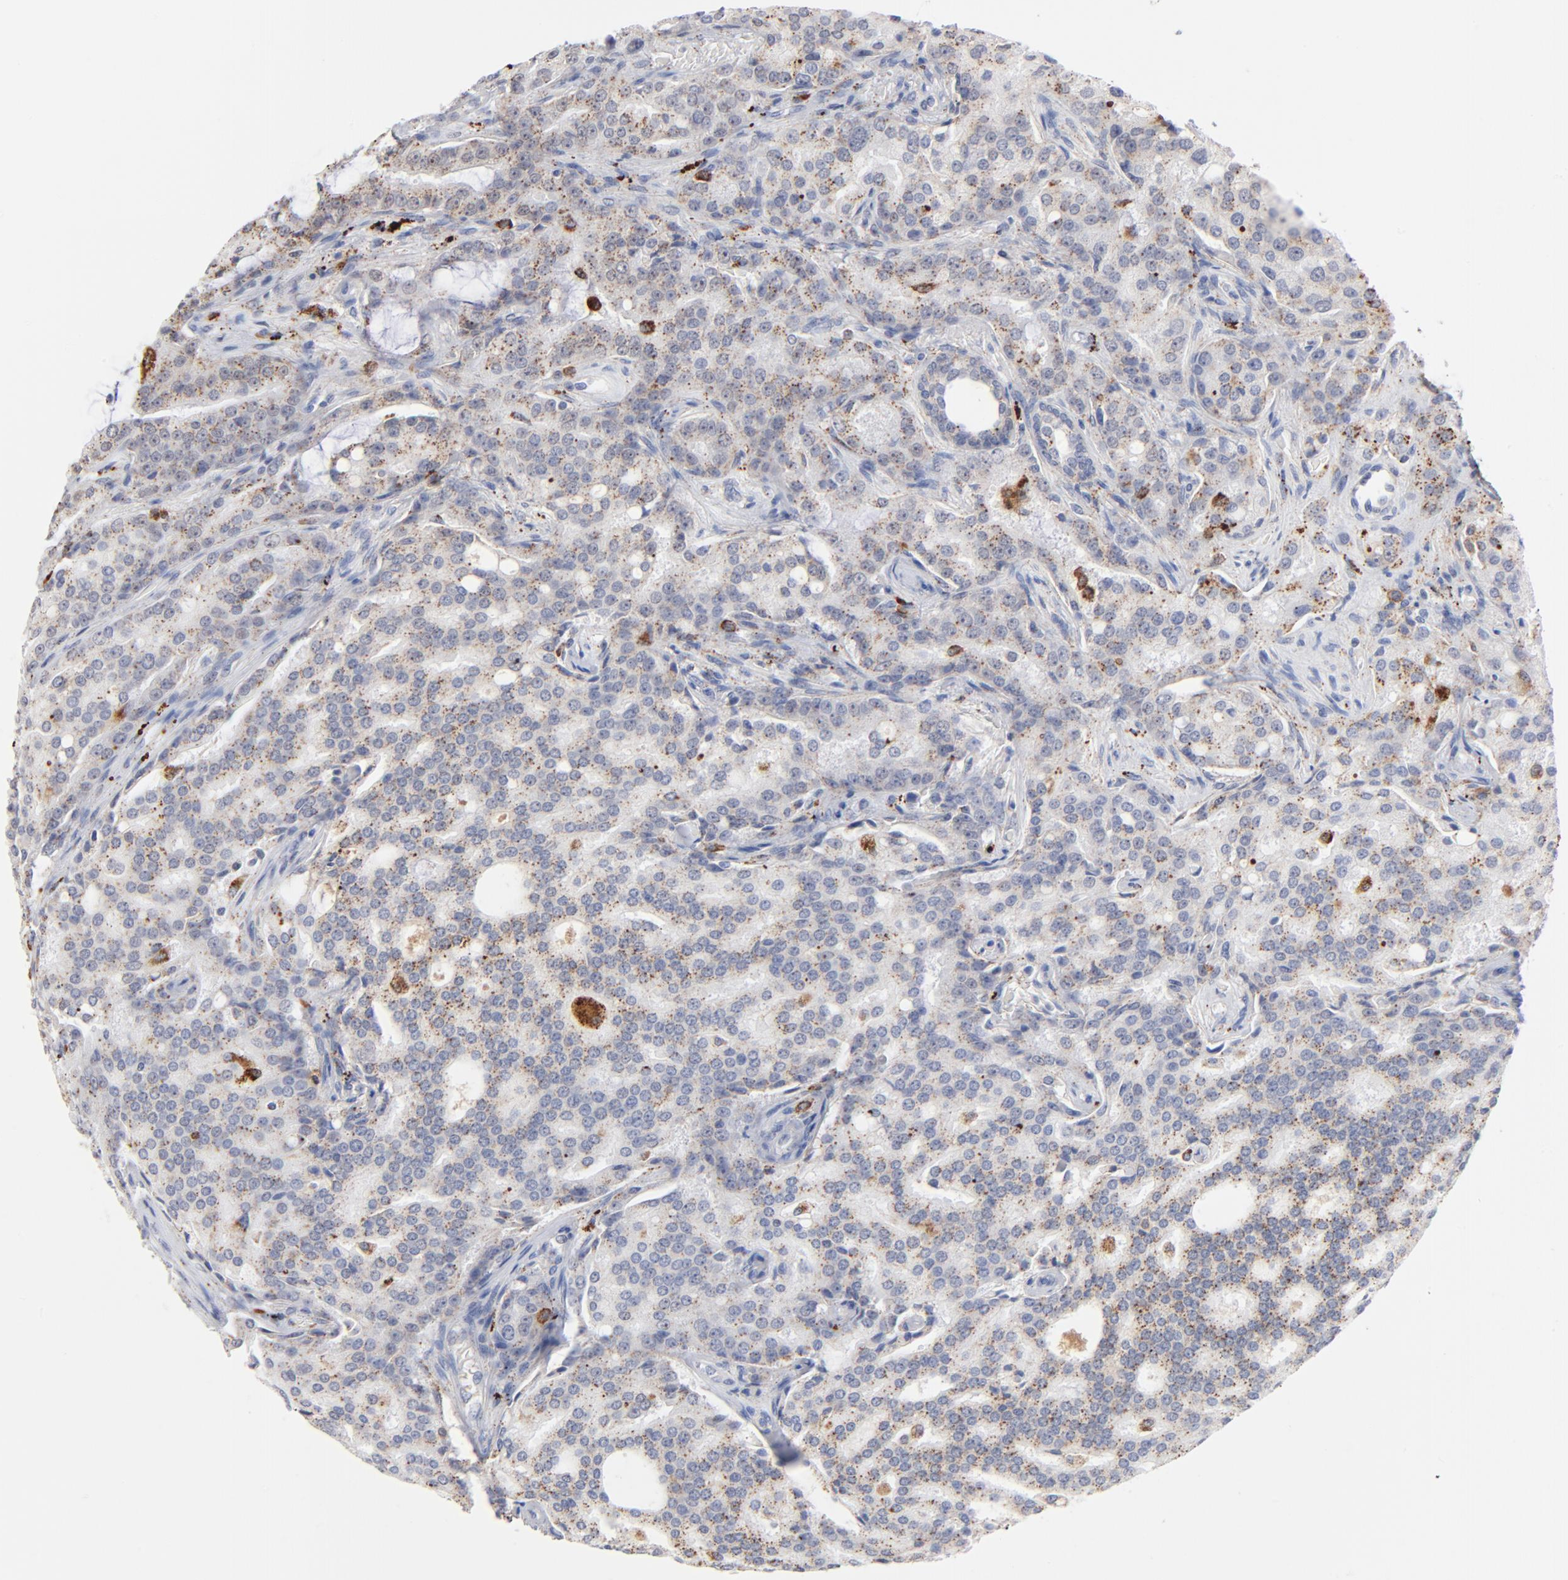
{"staining": {"intensity": "moderate", "quantity": ">75%", "location": "cytoplasmic/membranous"}, "tissue": "prostate cancer", "cell_type": "Tumor cells", "image_type": "cancer", "snomed": [{"axis": "morphology", "description": "Adenocarcinoma, High grade"}, {"axis": "topography", "description": "Prostate"}], "caption": "This photomicrograph displays prostate cancer (adenocarcinoma (high-grade)) stained with immunohistochemistry to label a protein in brown. The cytoplasmic/membranous of tumor cells show moderate positivity for the protein. Nuclei are counter-stained blue.", "gene": "LTBP2", "patient": {"sex": "male", "age": 72}}